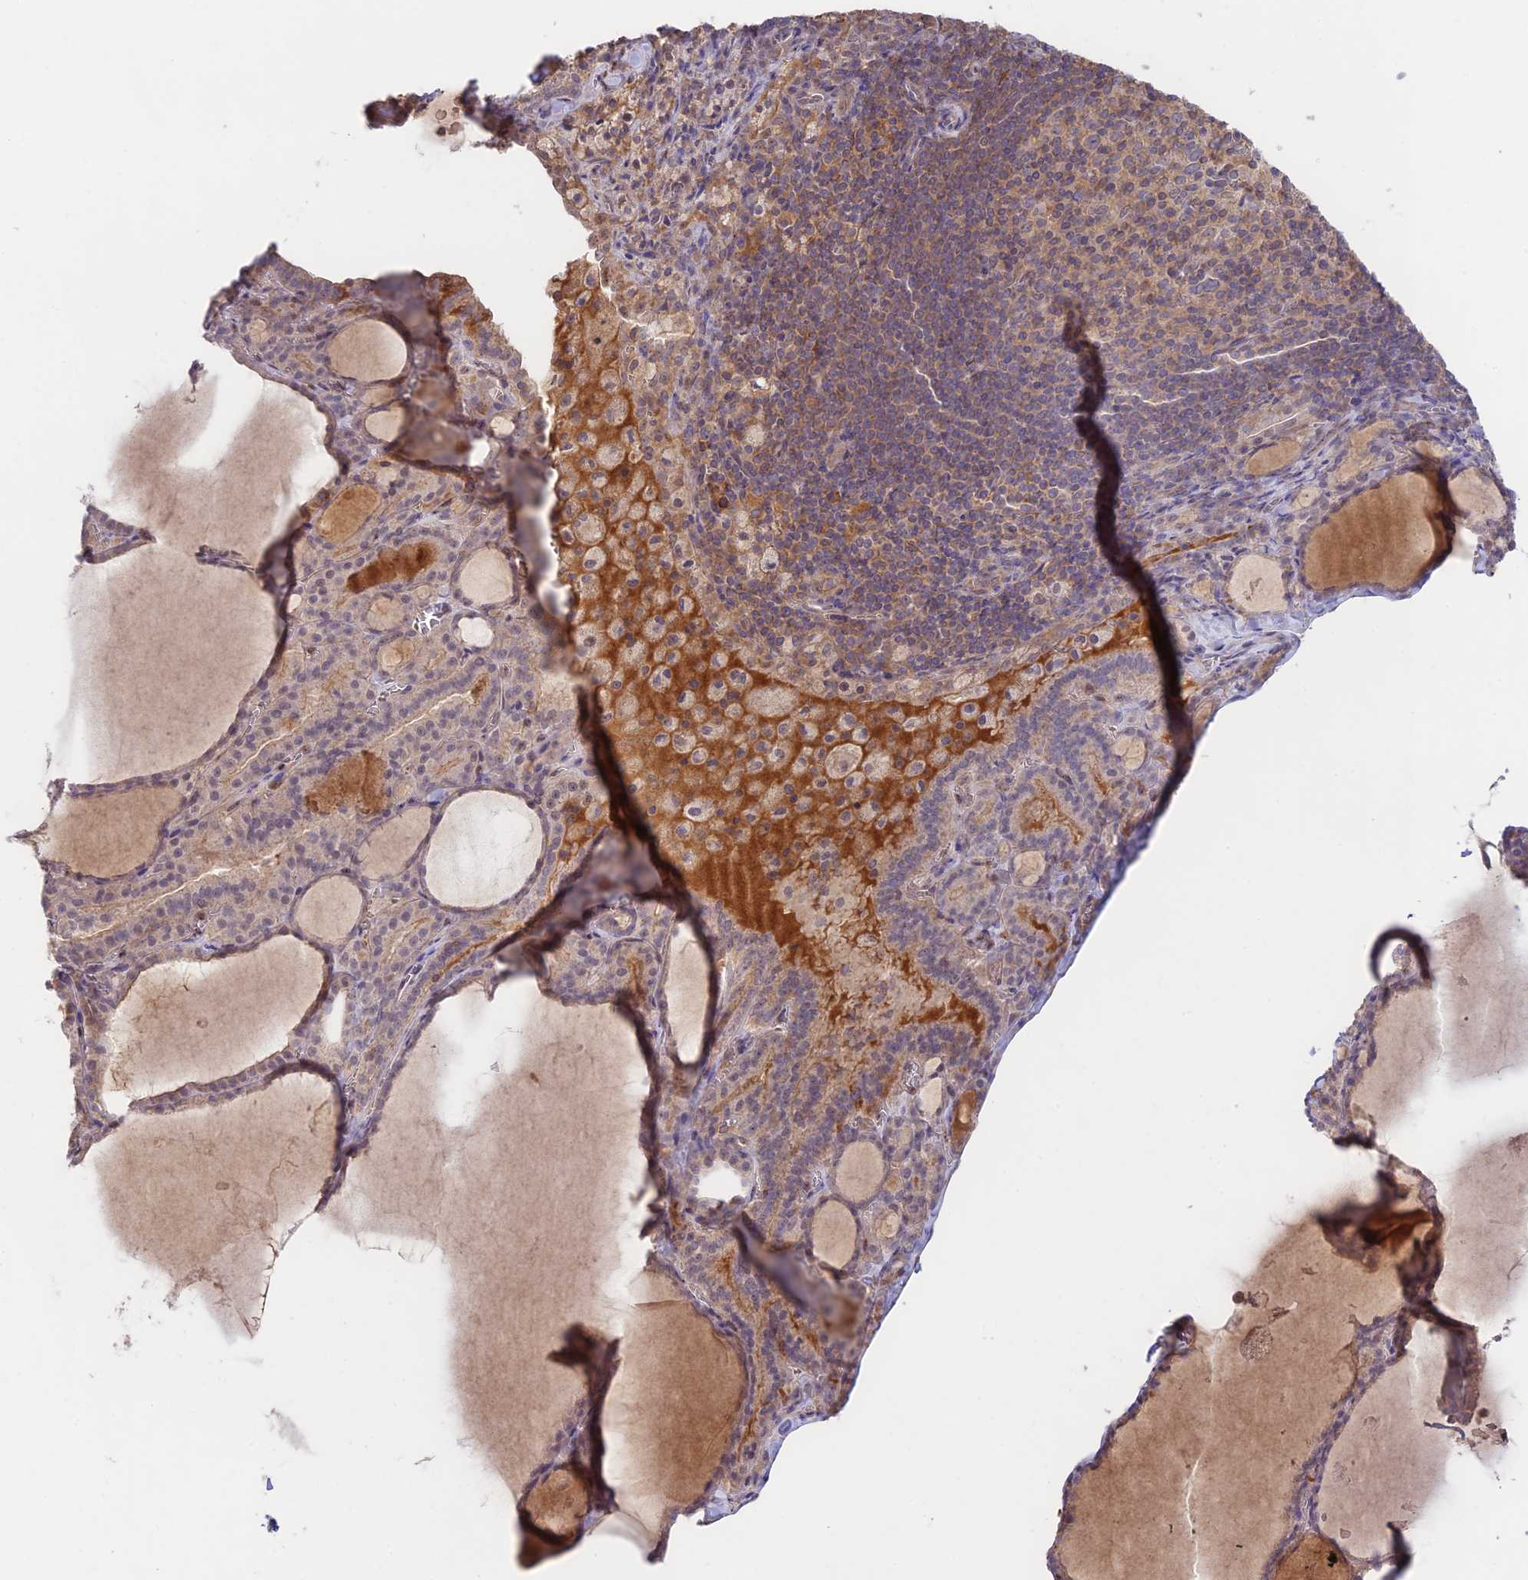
{"staining": {"intensity": "weak", "quantity": "25%-75%", "location": "cytoplasmic/membranous"}, "tissue": "thyroid gland", "cell_type": "Glandular cells", "image_type": "normal", "snomed": [{"axis": "morphology", "description": "Normal tissue, NOS"}, {"axis": "topography", "description": "Thyroid gland"}], "caption": "Thyroid gland stained for a protein reveals weak cytoplasmic/membranous positivity in glandular cells. (DAB = brown stain, brightfield microscopy at high magnification).", "gene": "CLCF1", "patient": {"sex": "male", "age": 56}}